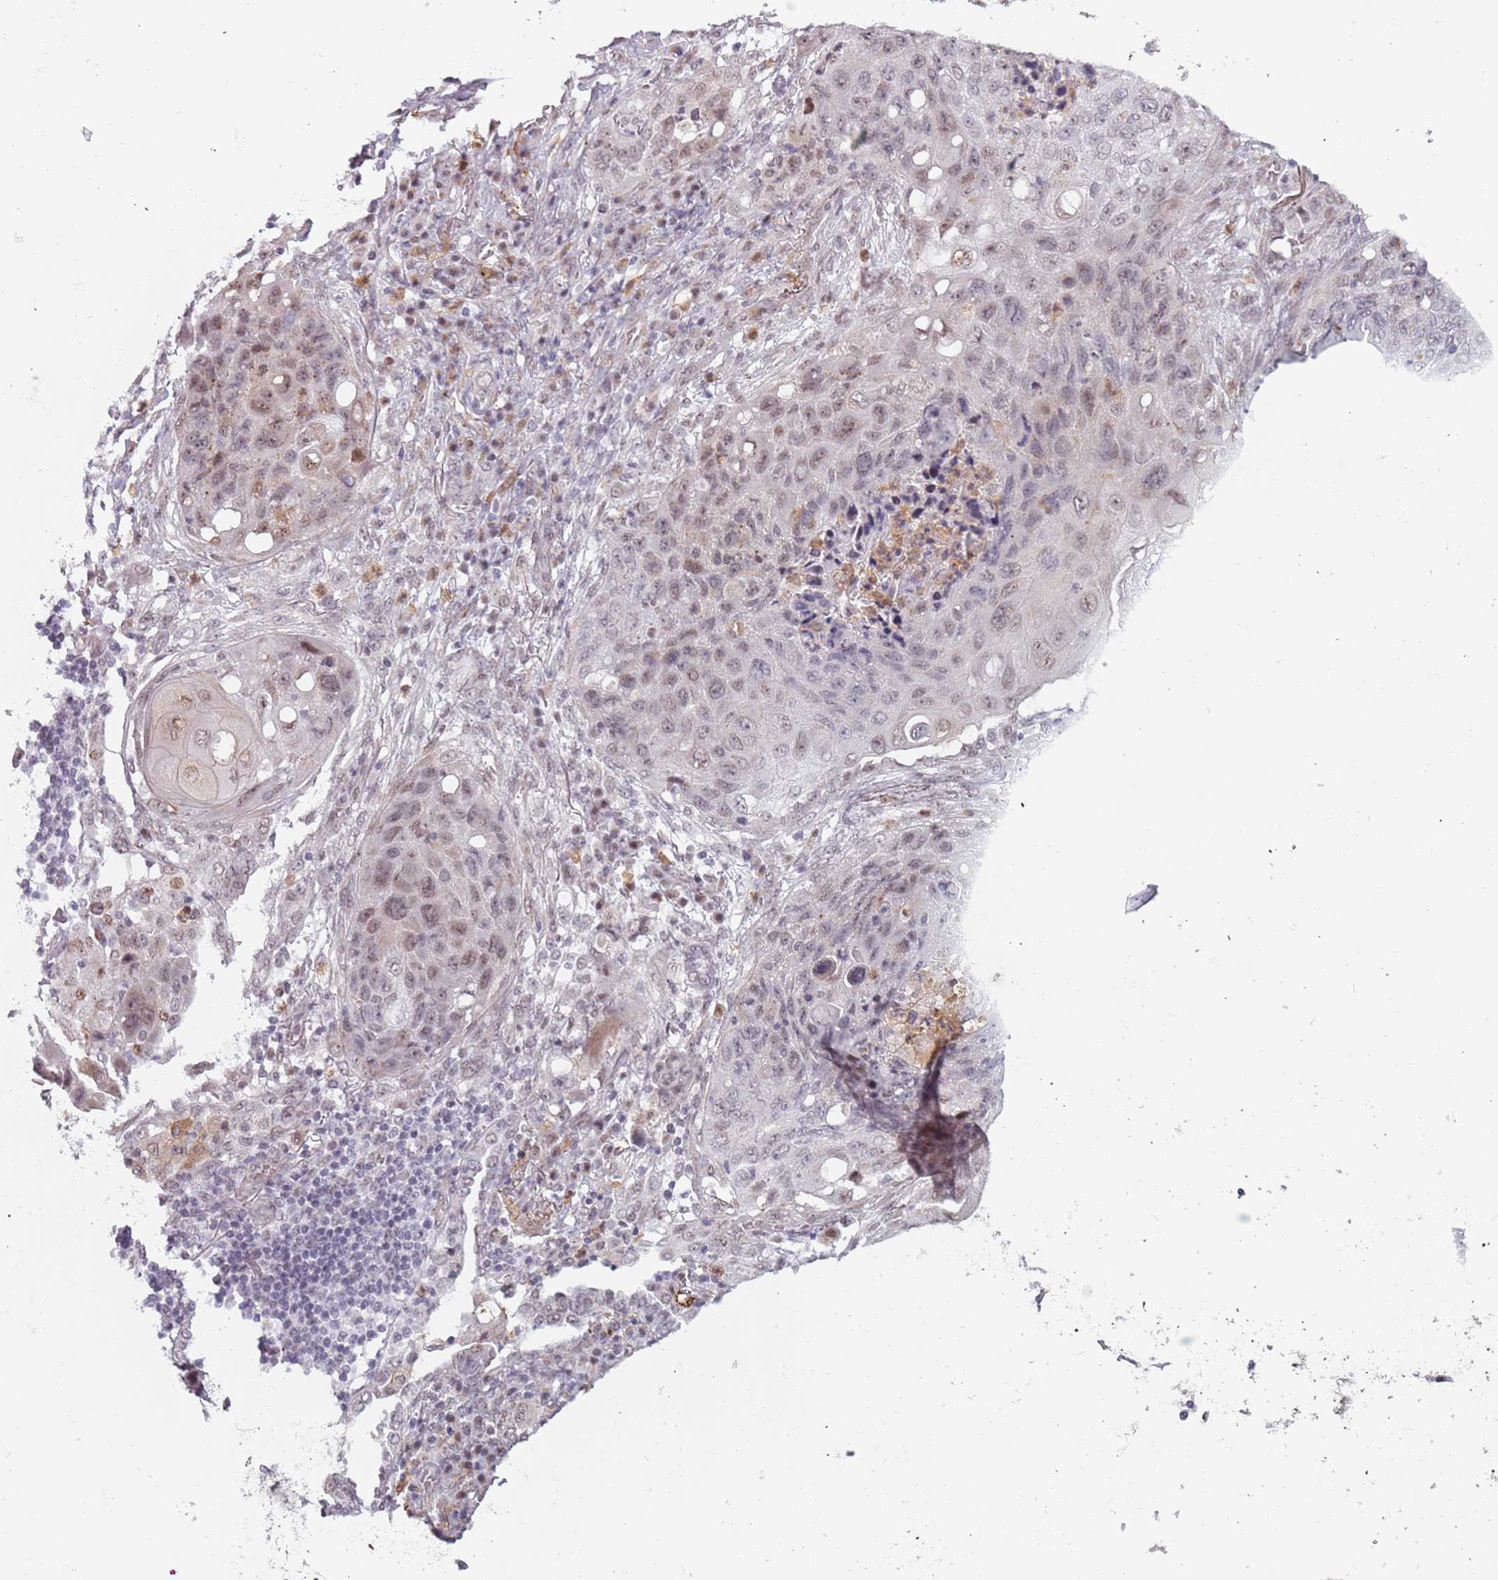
{"staining": {"intensity": "weak", "quantity": "25%-75%", "location": "nuclear"}, "tissue": "lung cancer", "cell_type": "Tumor cells", "image_type": "cancer", "snomed": [{"axis": "morphology", "description": "Squamous cell carcinoma, NOS"}, {"axis": "topography", "description": "Lung"}], "caption": "A micrograph of human lung cancer (squamous cell carcinoma) stained for a protein shows weak nuclear brown staining in tumor cells. (Brightfield microscopy of DAB IHC at high magnification).", "gene": "REXO4", "patient": {"sex": "female", "age": 63}}